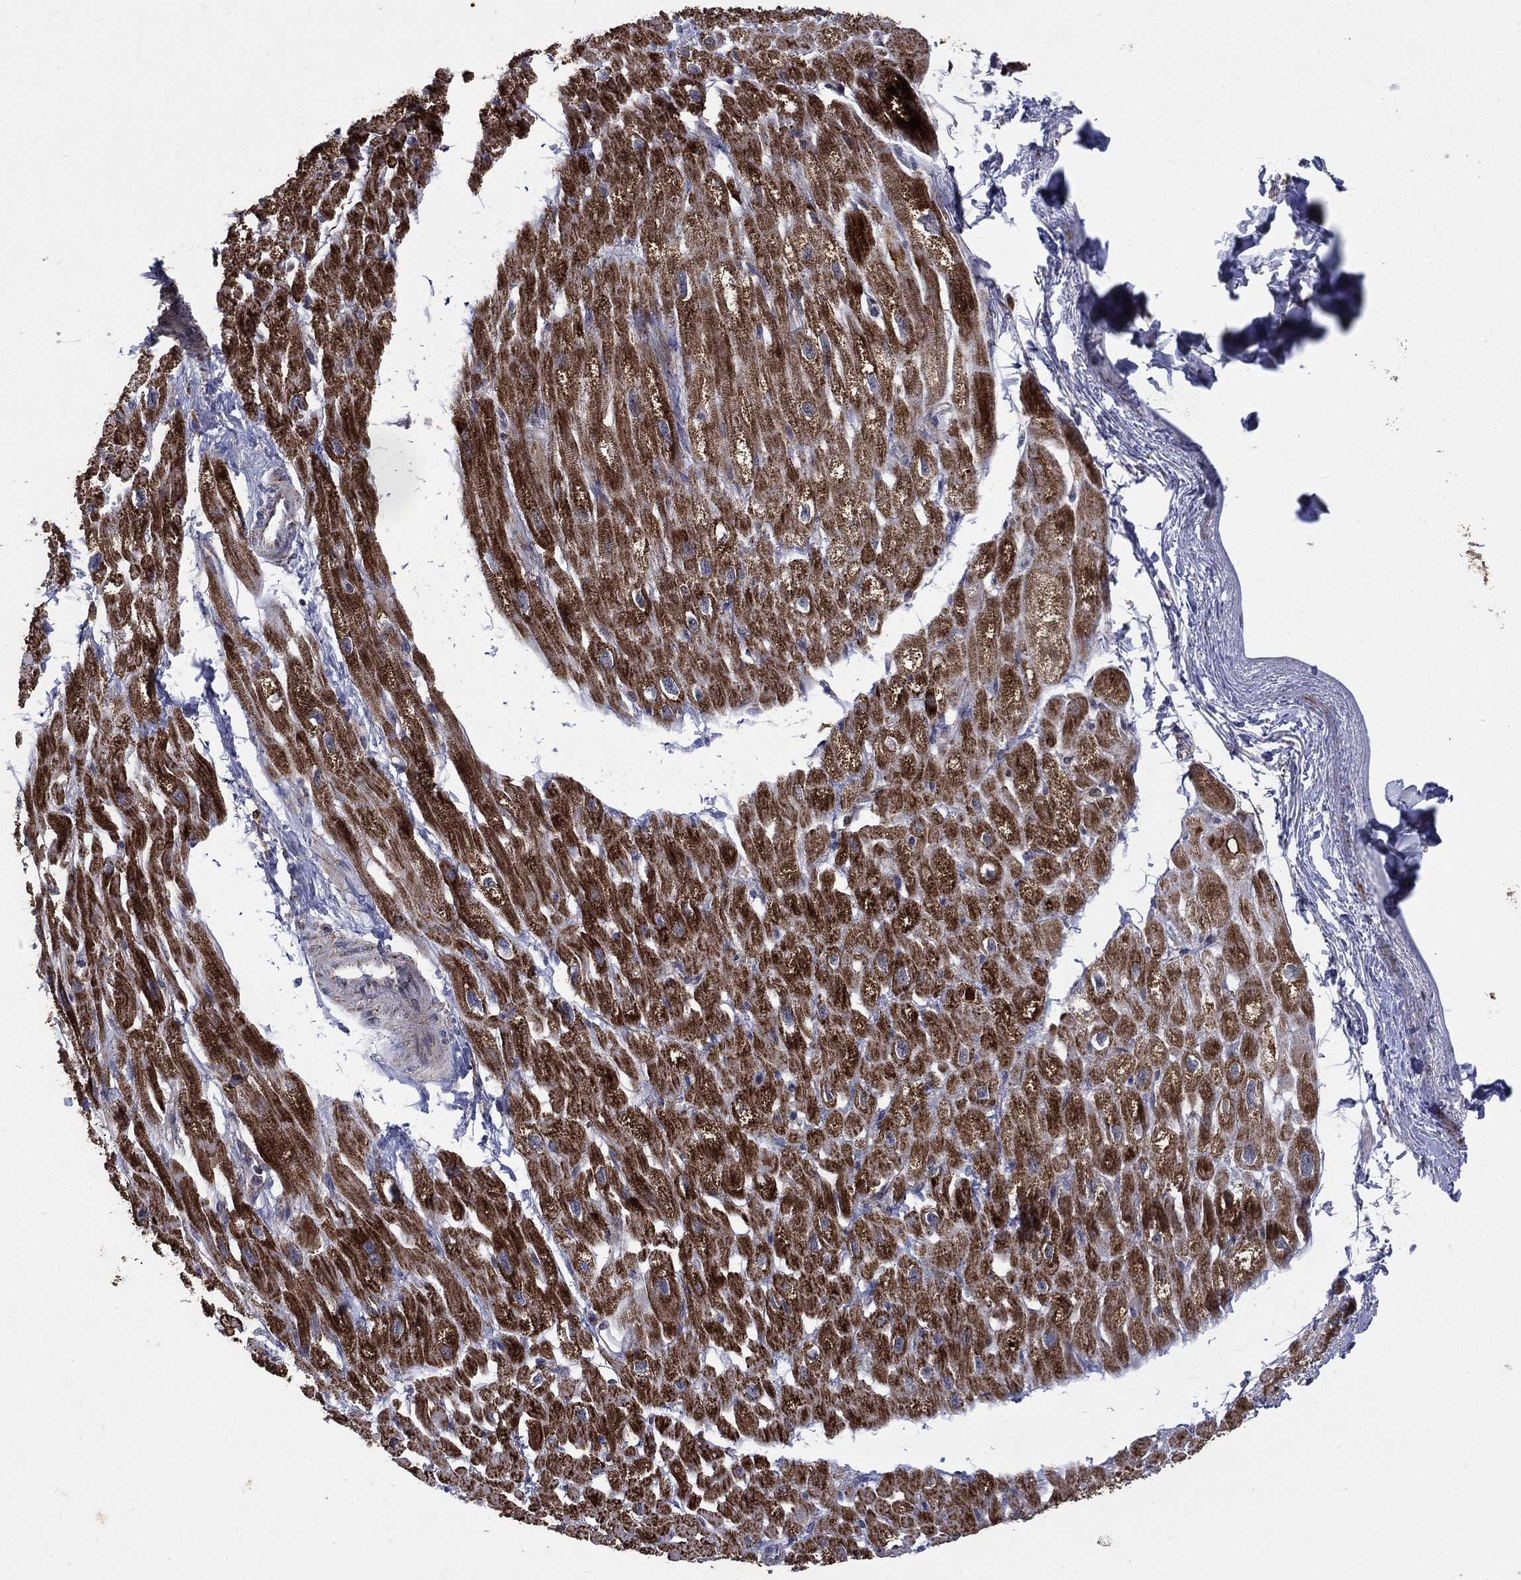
{"staining": {"intensity": "strong", "quantity": "25%-75%", "location": "cytoplasmic/membranous"}, "tissue": "heart muscle", "cell_type": "Cardiomyocytes", "image_type": "normal", "snomed": [{"axis": "morphology", "description": "Normal tissue, NOS"}, {"axis": "topography", "description": "Heart"}], "caption": "Protein analysis of unremarkable heart muscle shows strong cytoplasmic/membranous staining in approximately 25%-75% of cardiomyocytes. (DAB (3,3'-diaminobenzidine) IHC, brown staining for protein, blue staining for nuclei).", "gene": "DPH1", "patient": {"sex": "male", "age": 66}}